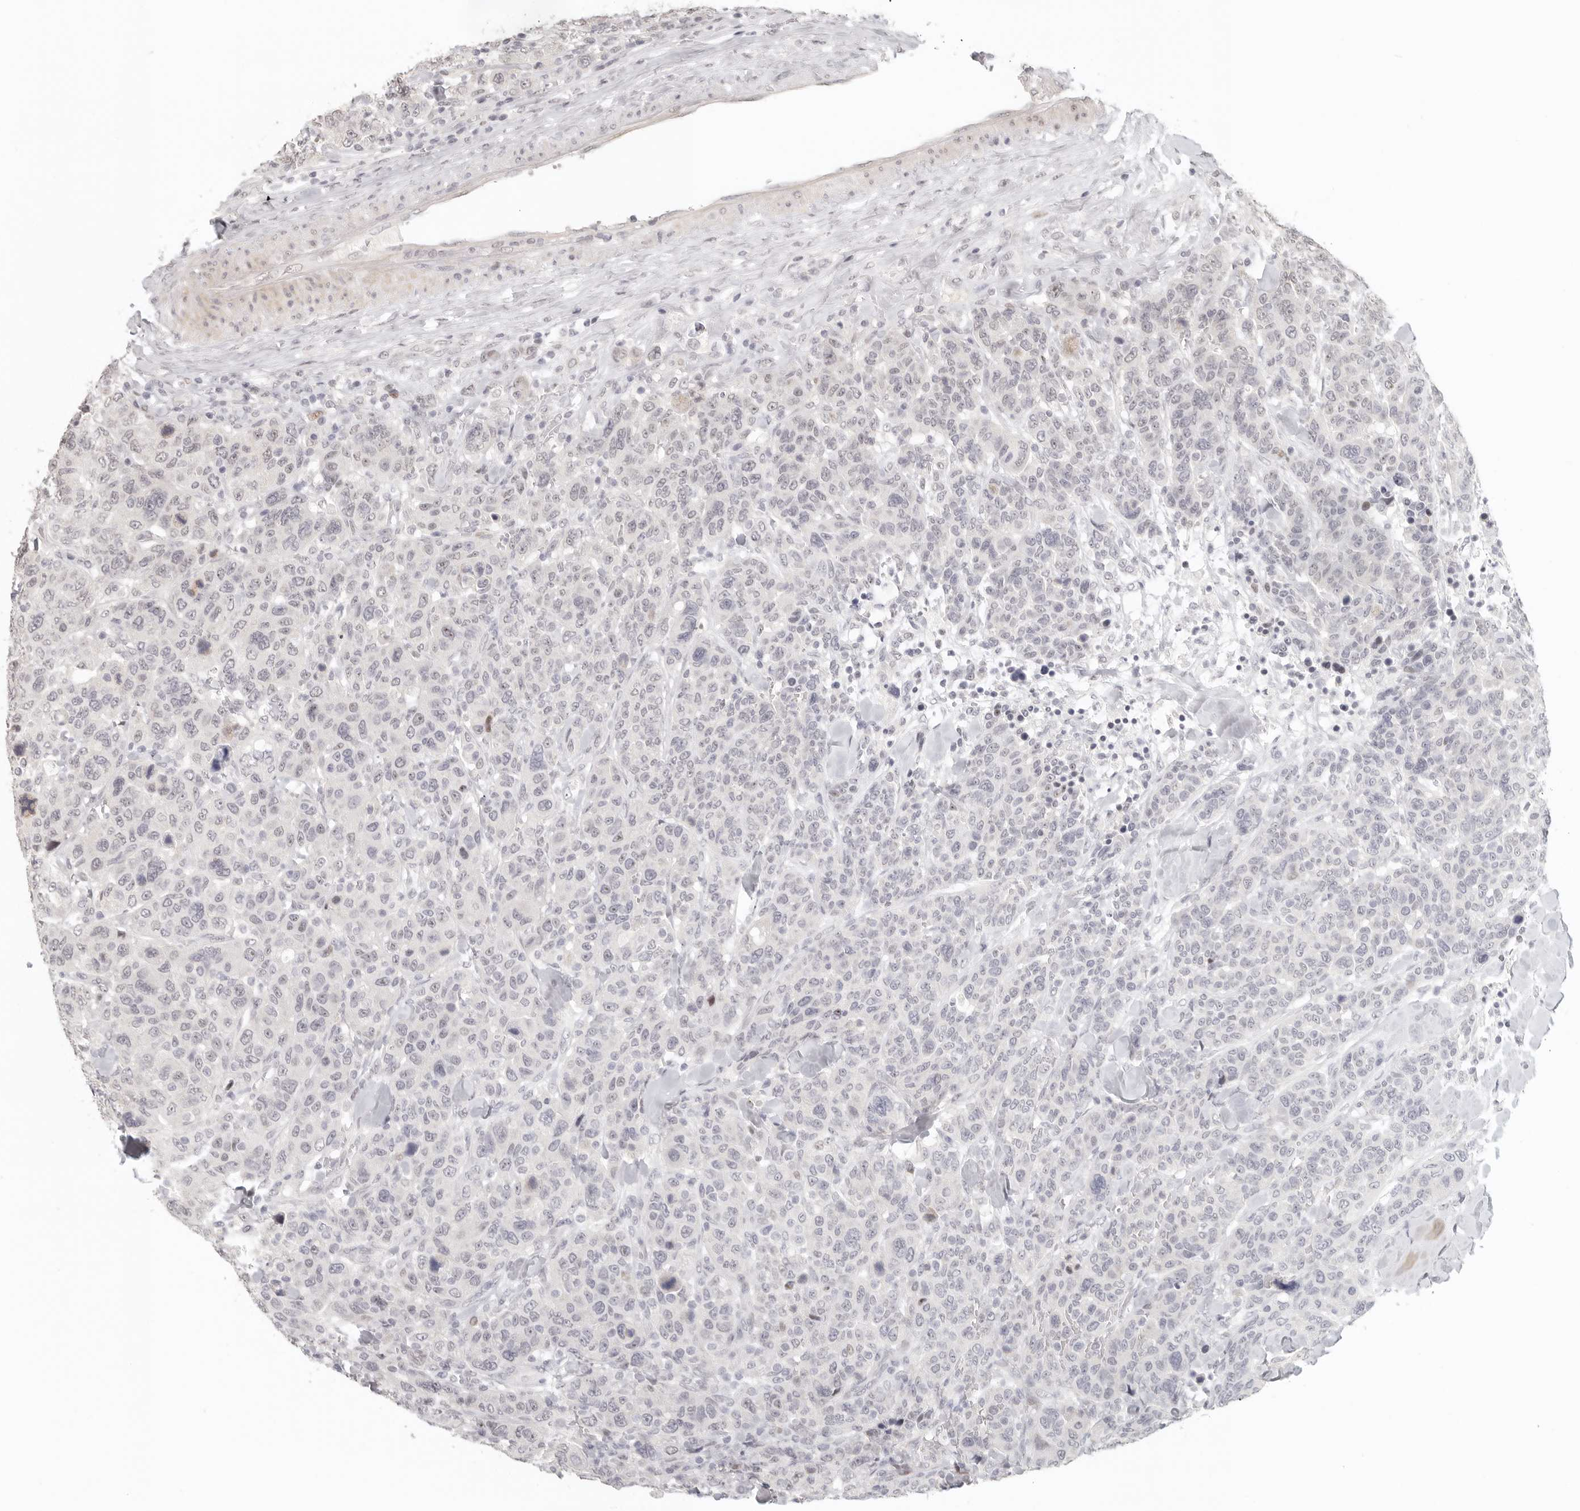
{"staining": {"intensity": "negative", "quantity": "none", "location": "none"}, "tissue": "breast cancer", "cell_type": "Tumor cells", "image_type": "cancer", "snomed": [{"axis": "morphology", "description": "Duct carcinoma"}, {"axis": "topography", "description": "Breast"}], "caption": "Immunohistochemistry (IHC) histopathology image of human breast cancer (infiltrating ductal carcinoma) stained for a protein (brown), which reveals no positivity in tumor cells.", "gene": "GPBP1L1", "patient": {"sex": "female", "age": 37}}